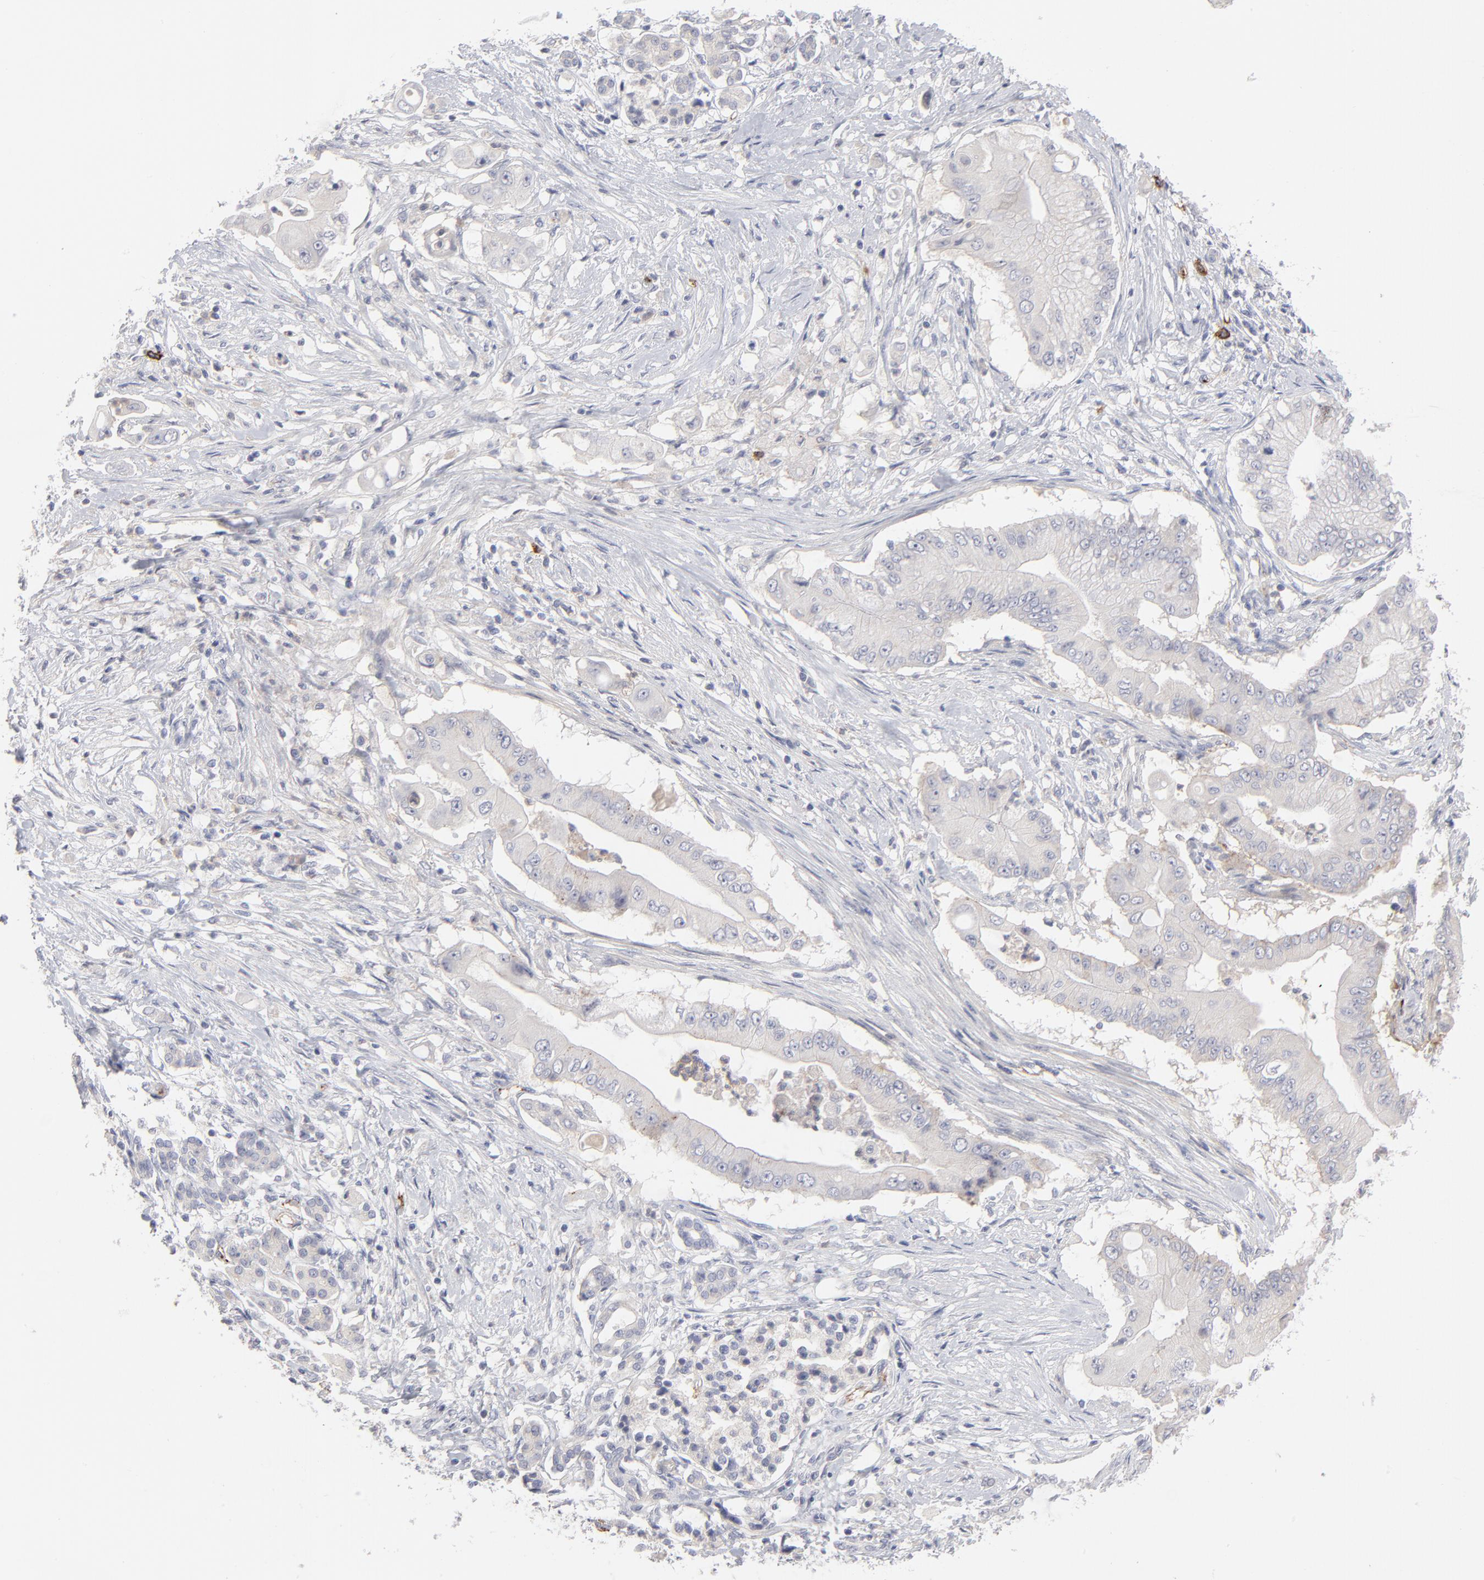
{"staining": {"intensity": "negative", "quantity": "none", "location": "none"}, "tissue": "pancreatic cancer", "cell_type": "Tumor cells", "image_type": "cancer", "snomed": [{"axis": "morphology", "description": "Adenocarcinoma, NOS"}, {"axis": "topography", "description": "Pancreas"}], "caption": "A micrograph of human pancreatic adenocarcinoma is negative for staining in tumor cells. (Brightfield microscopy of DAB (3,3'-diaminobenzidine) IHC at high magnification).", "gene": "CCR3", "patient": {"sex": "male", "age": 62}}